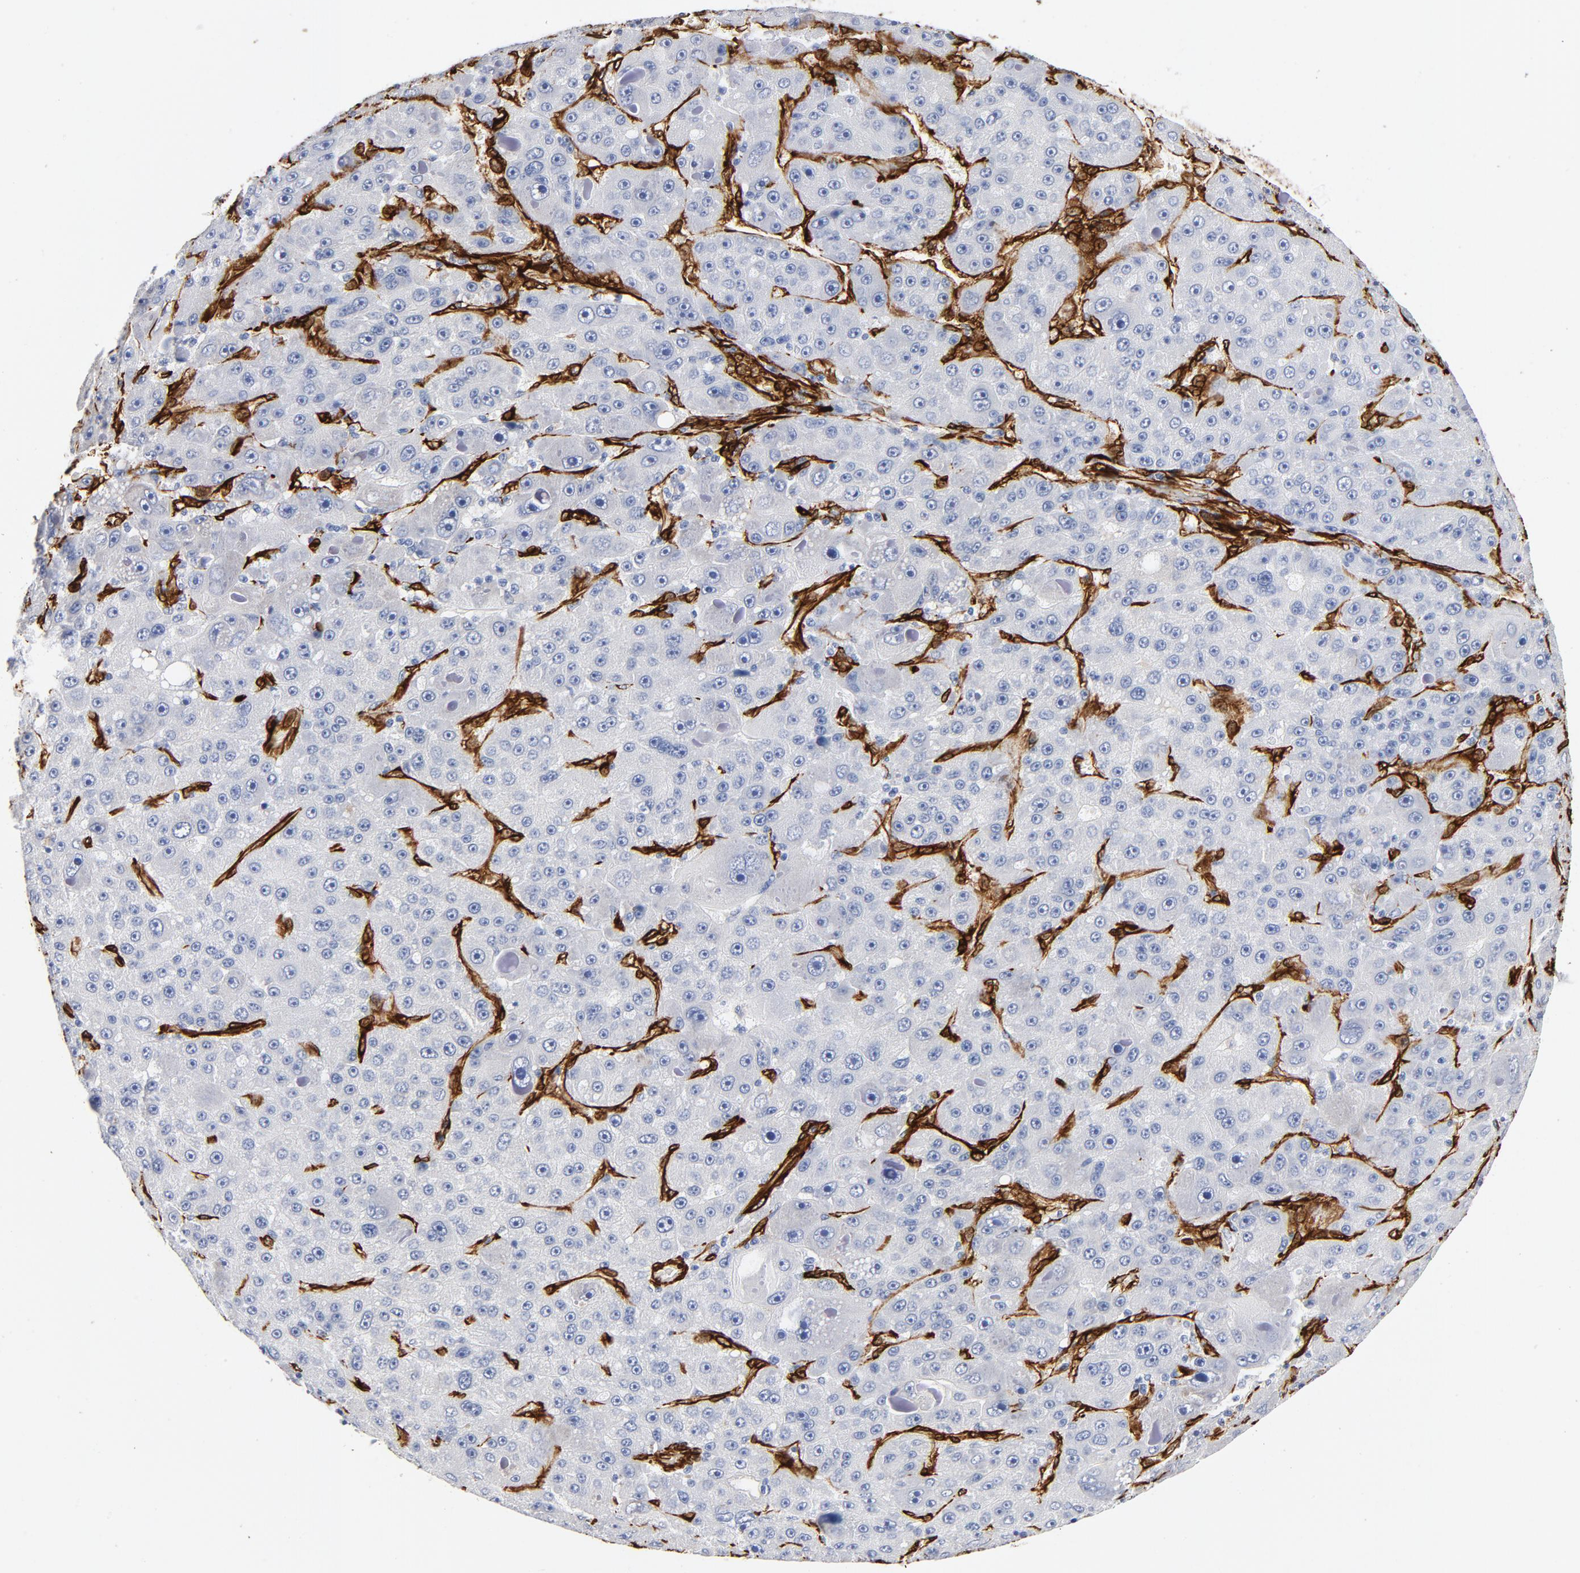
{"staining": {"intensity": "negative", "quantity": "none", "location": "none"}, "tissue": "liver cancer", "cell_type": "Tumor cells", "image_type": "cancer", "snomed": [{"axis": "morphology", "description": "Carcinoma, Hepatocellular, NOS"}, {"axis": "topography", "description": "Liver"}], "caption": "Immunohistochemistry (IHC) micrograph of neoplastic tissue: liver hepatocellular carcinoma stained with DAB (3,3'-diaminobenzidine) exhibits no significant protein expression in tumor cells. (Stains: DAB (3,3'-diaminobenzidine) immunohistochemistry with hematoxylin counter stain, Microscopy: brightfield microscopy at high magnification).", "gene": "SERPINH1", "patient": {"sex": "male", "age": 76}}